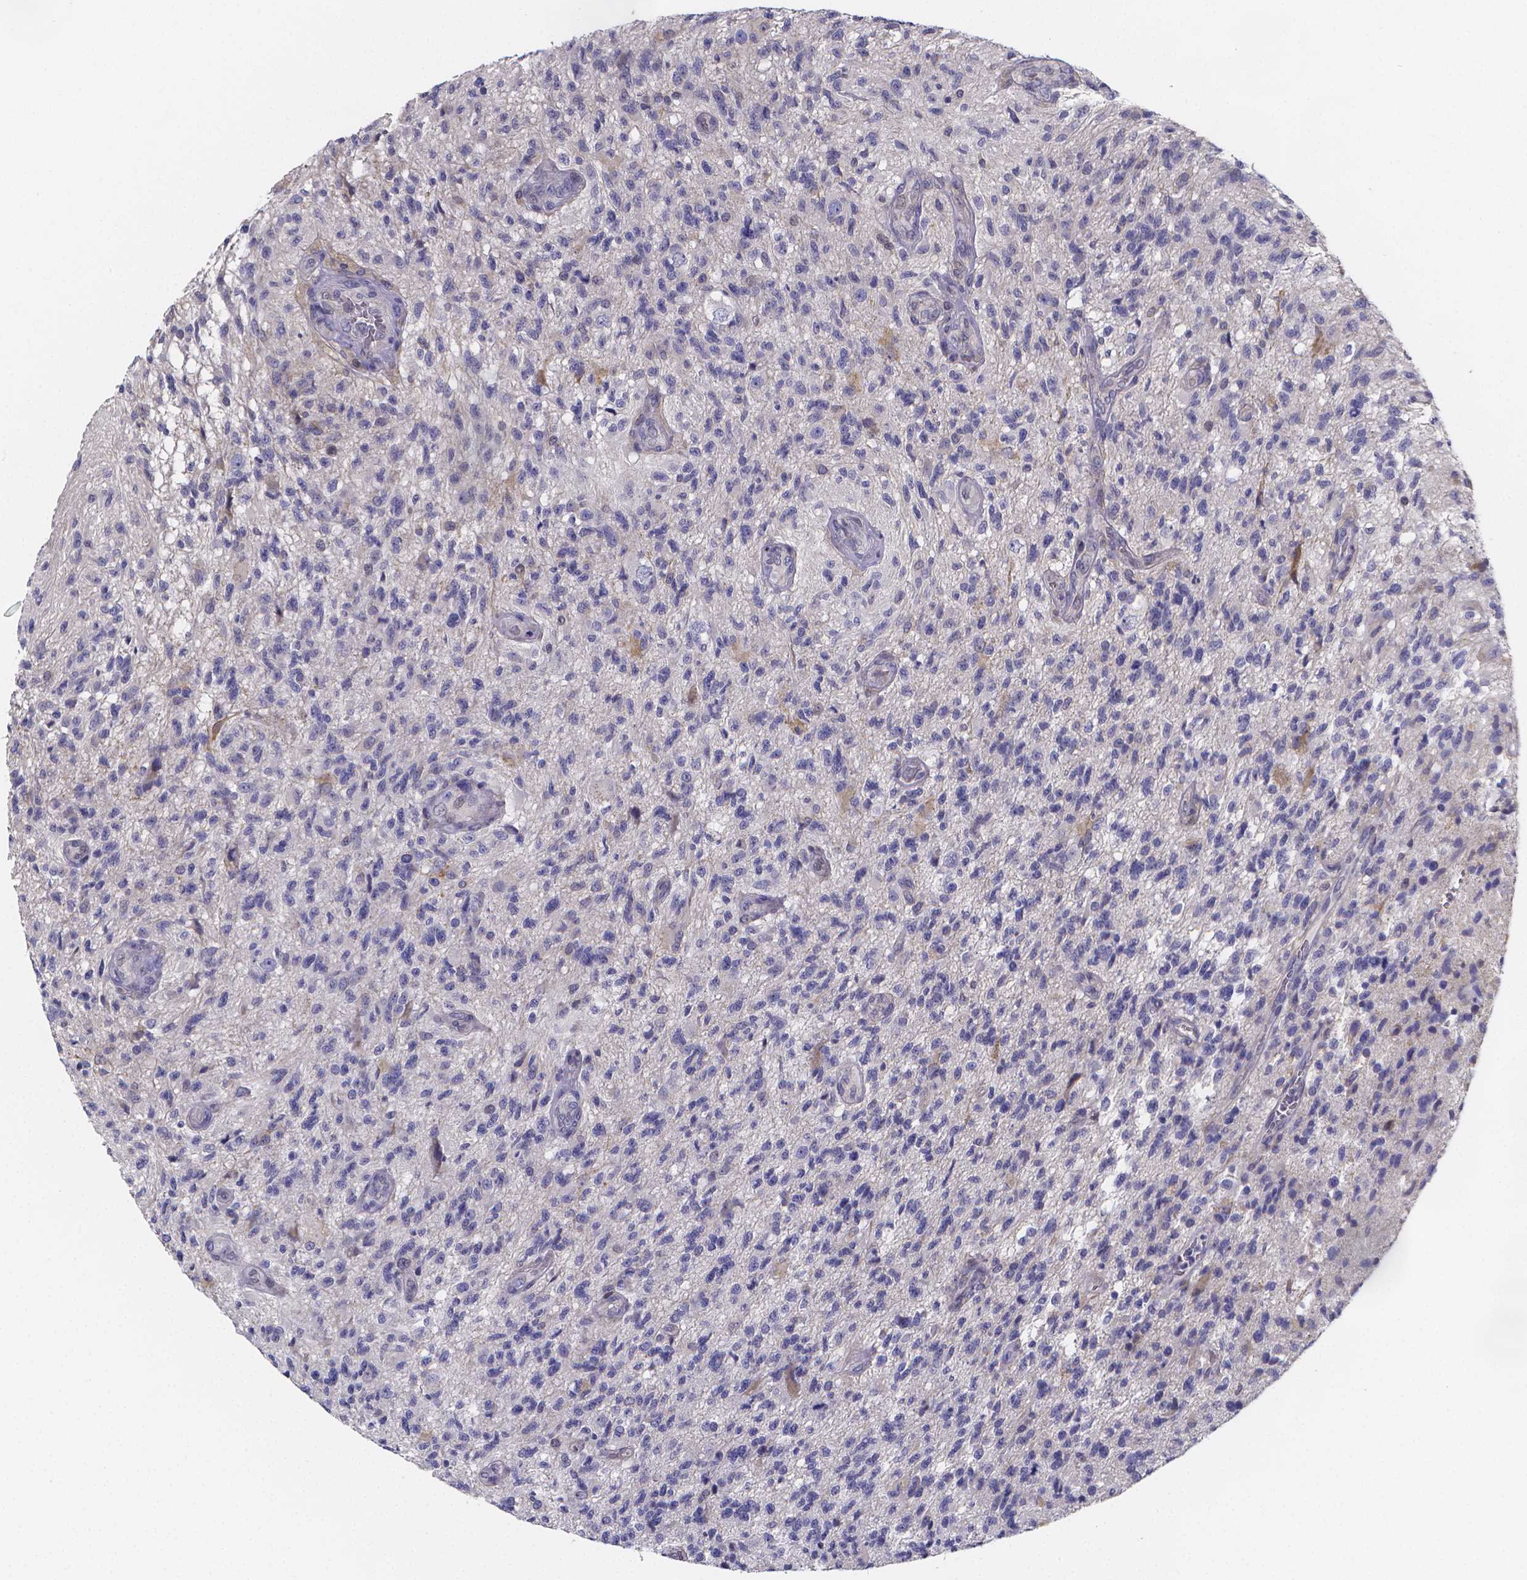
{"staining": {"intensity": "negative", "quantity": "none", "location": "none"}, "tissue": "glioma", "cell_type": "Tumor cells", "image_type": "cancer", "snomed": [{"axis": "morphology", "description": "Glioma, malignant, High grade"}, {"axis": "topography", "description": "Brain"}], "caption": "Immunohistochemical staining of human malignant high-grade glioma displays no significant positivity in tumor cells. (IHC, brightfield microscopy, high magnification).", "gene": "PAH", "patient": {"sex": "male", "age": 56}}